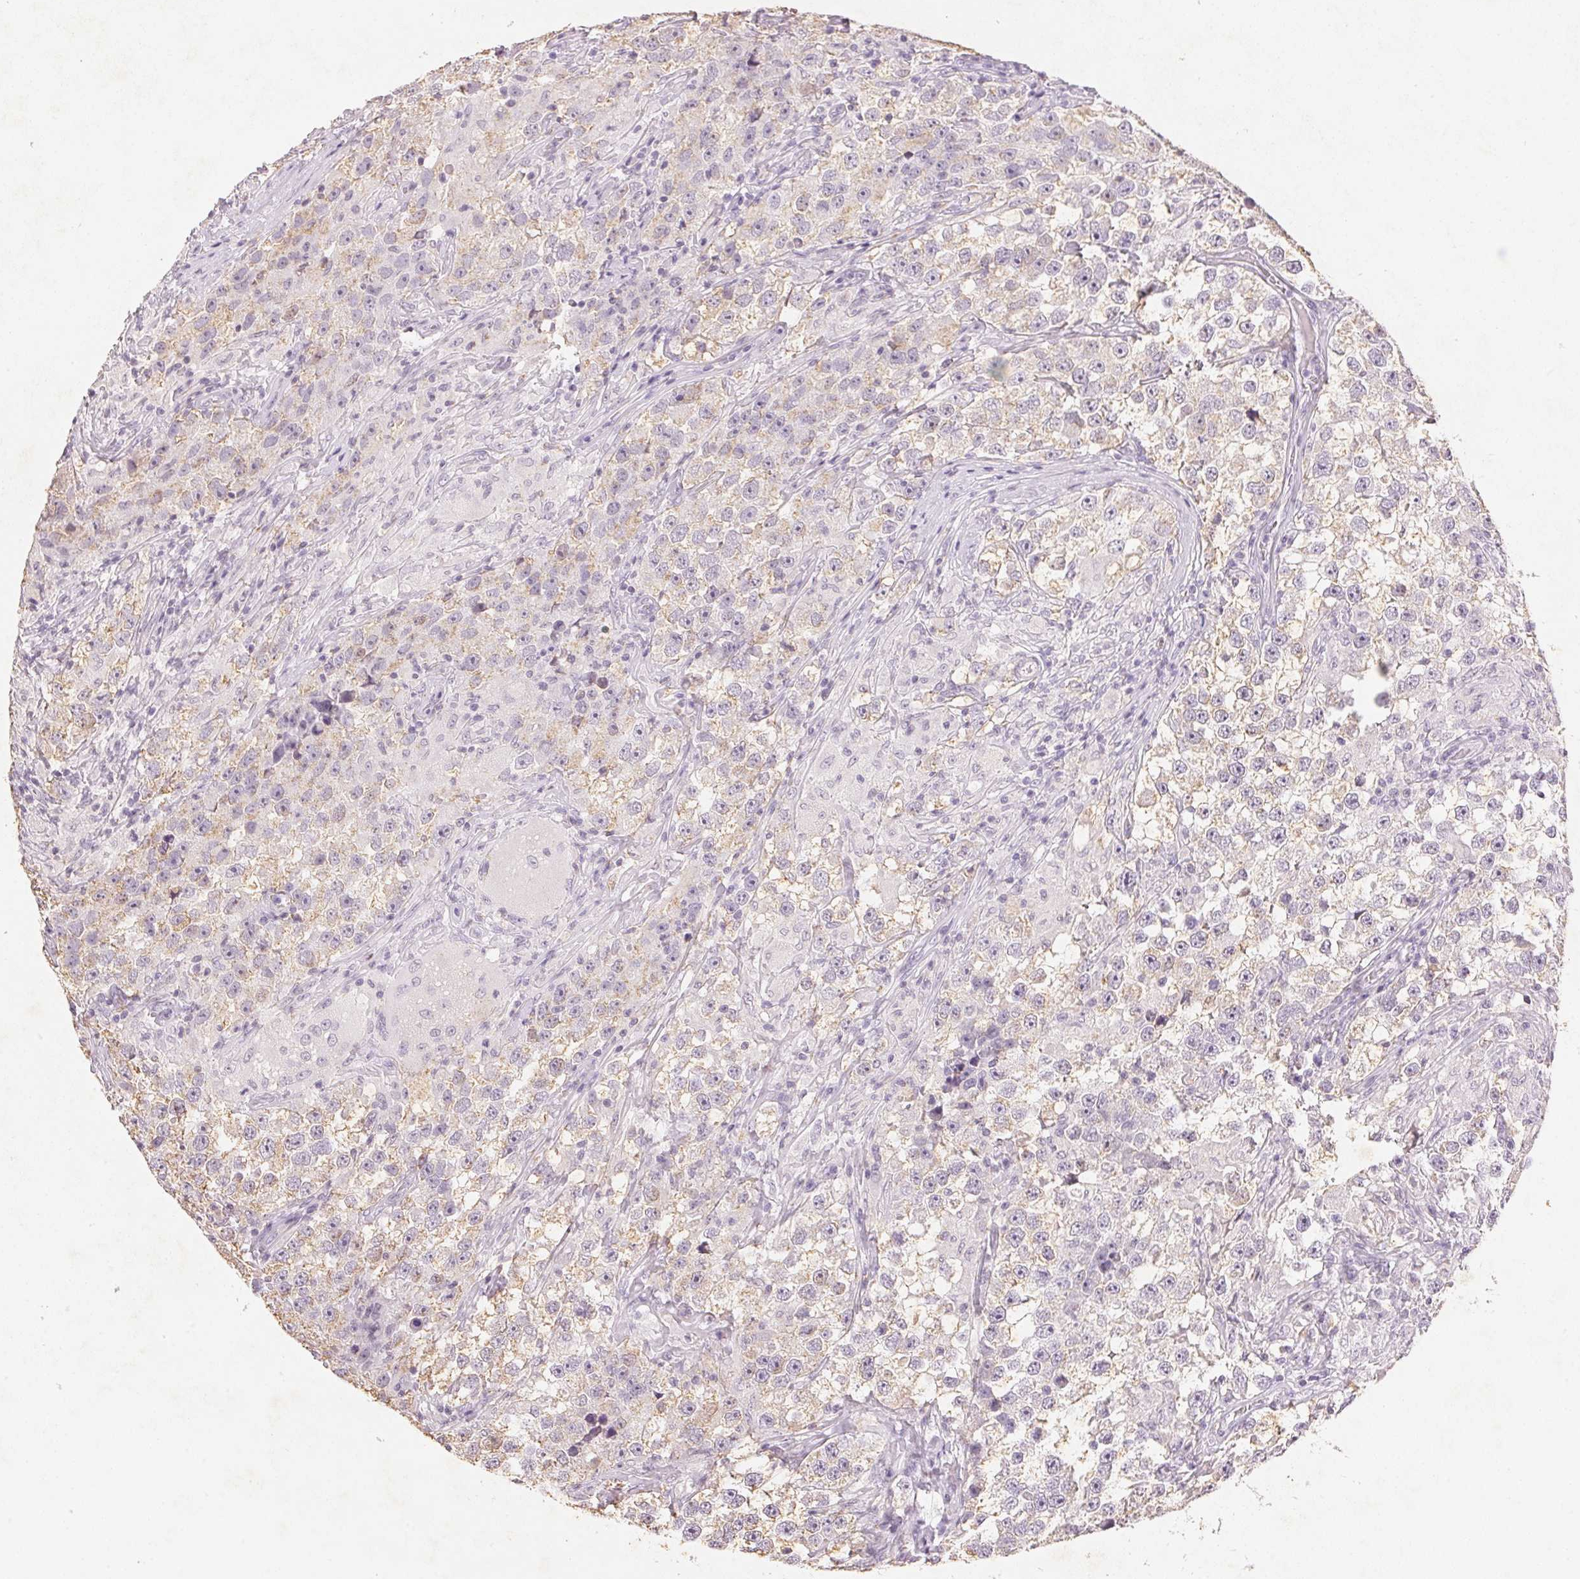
{"staining": {"intensity": "weak", "quantity": "25%-75%", "location": "cytoplasmic/membranous"}, "tissue": "testis cancer", "cell_type": "Tumor cells", "image_type": "cancer", "snomed": [{"axis": "morphology", "description": "Seminoma, NOS"}, {"axis": "topography", "description": "Testis"}], "caption": "Human testis seminoma stained for a protein (brown) displays weak cytoplasmic/membranous positive expression in about 25%-75% of tumor cells.", "gene": "SMTN", "patient": {"sex": "male", "age": 46}}